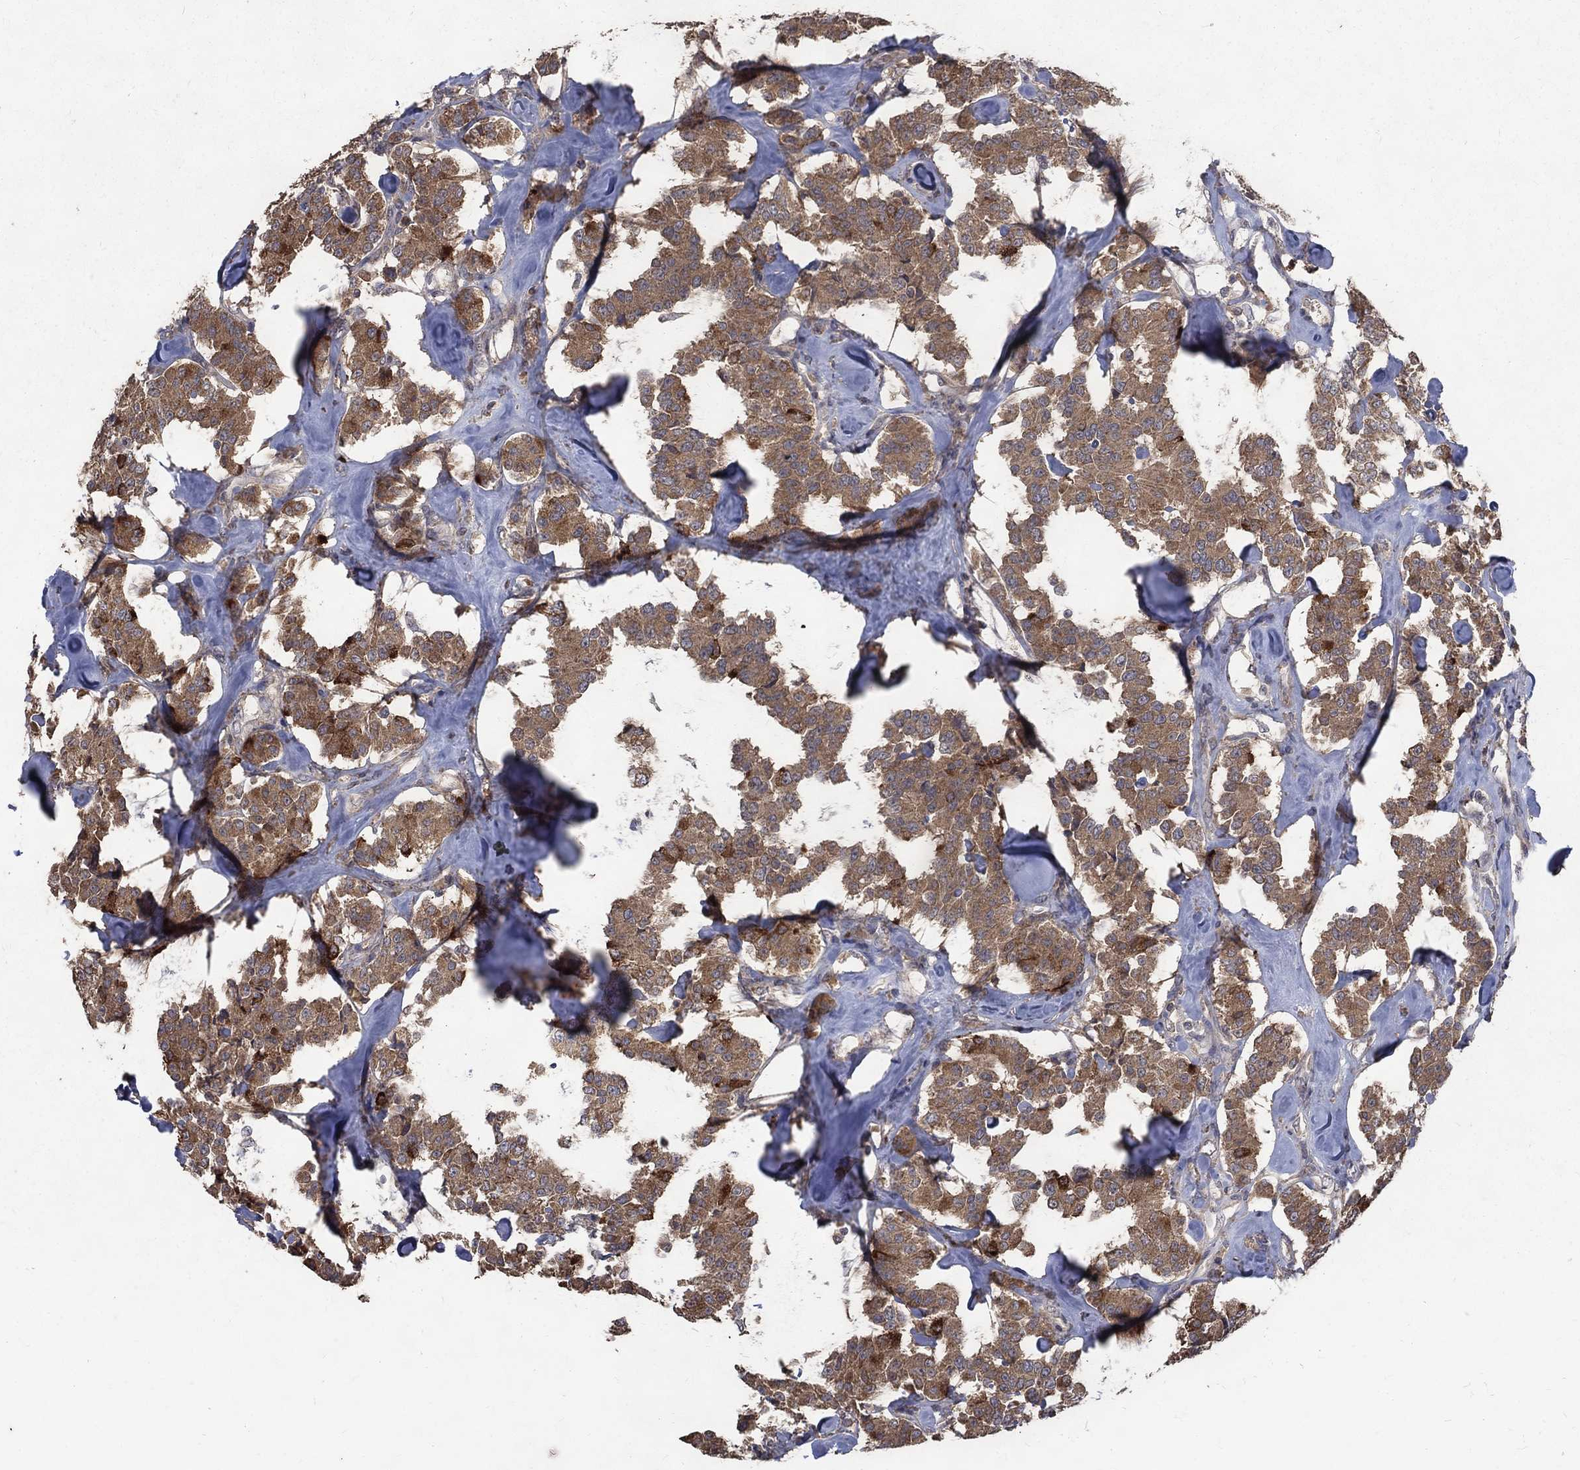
{"staining": {"intensity": "moderate", "quantity": "25%-75%", "location": "cytoplasmic/membranous"}, "tissue": "carcinoid", "cell_type": "Tumor cells", "image_type": "cancer", "snomed": [{"axis": "morphology", "description": "Carcinoid, malignant, NOS"}, {"axis": "topography", "description": "Pancreas"}], "caption": "DAB (3,3'-diaminobenzidine) immunohistochemical staining of malignant carcinoid demonstrates moderate cytoplasmic/membranous protein positivity in approximately 25%-75% of tumor cells.", "gene": "C17orf75", "patient": {"sex": "male", "age": 41}}